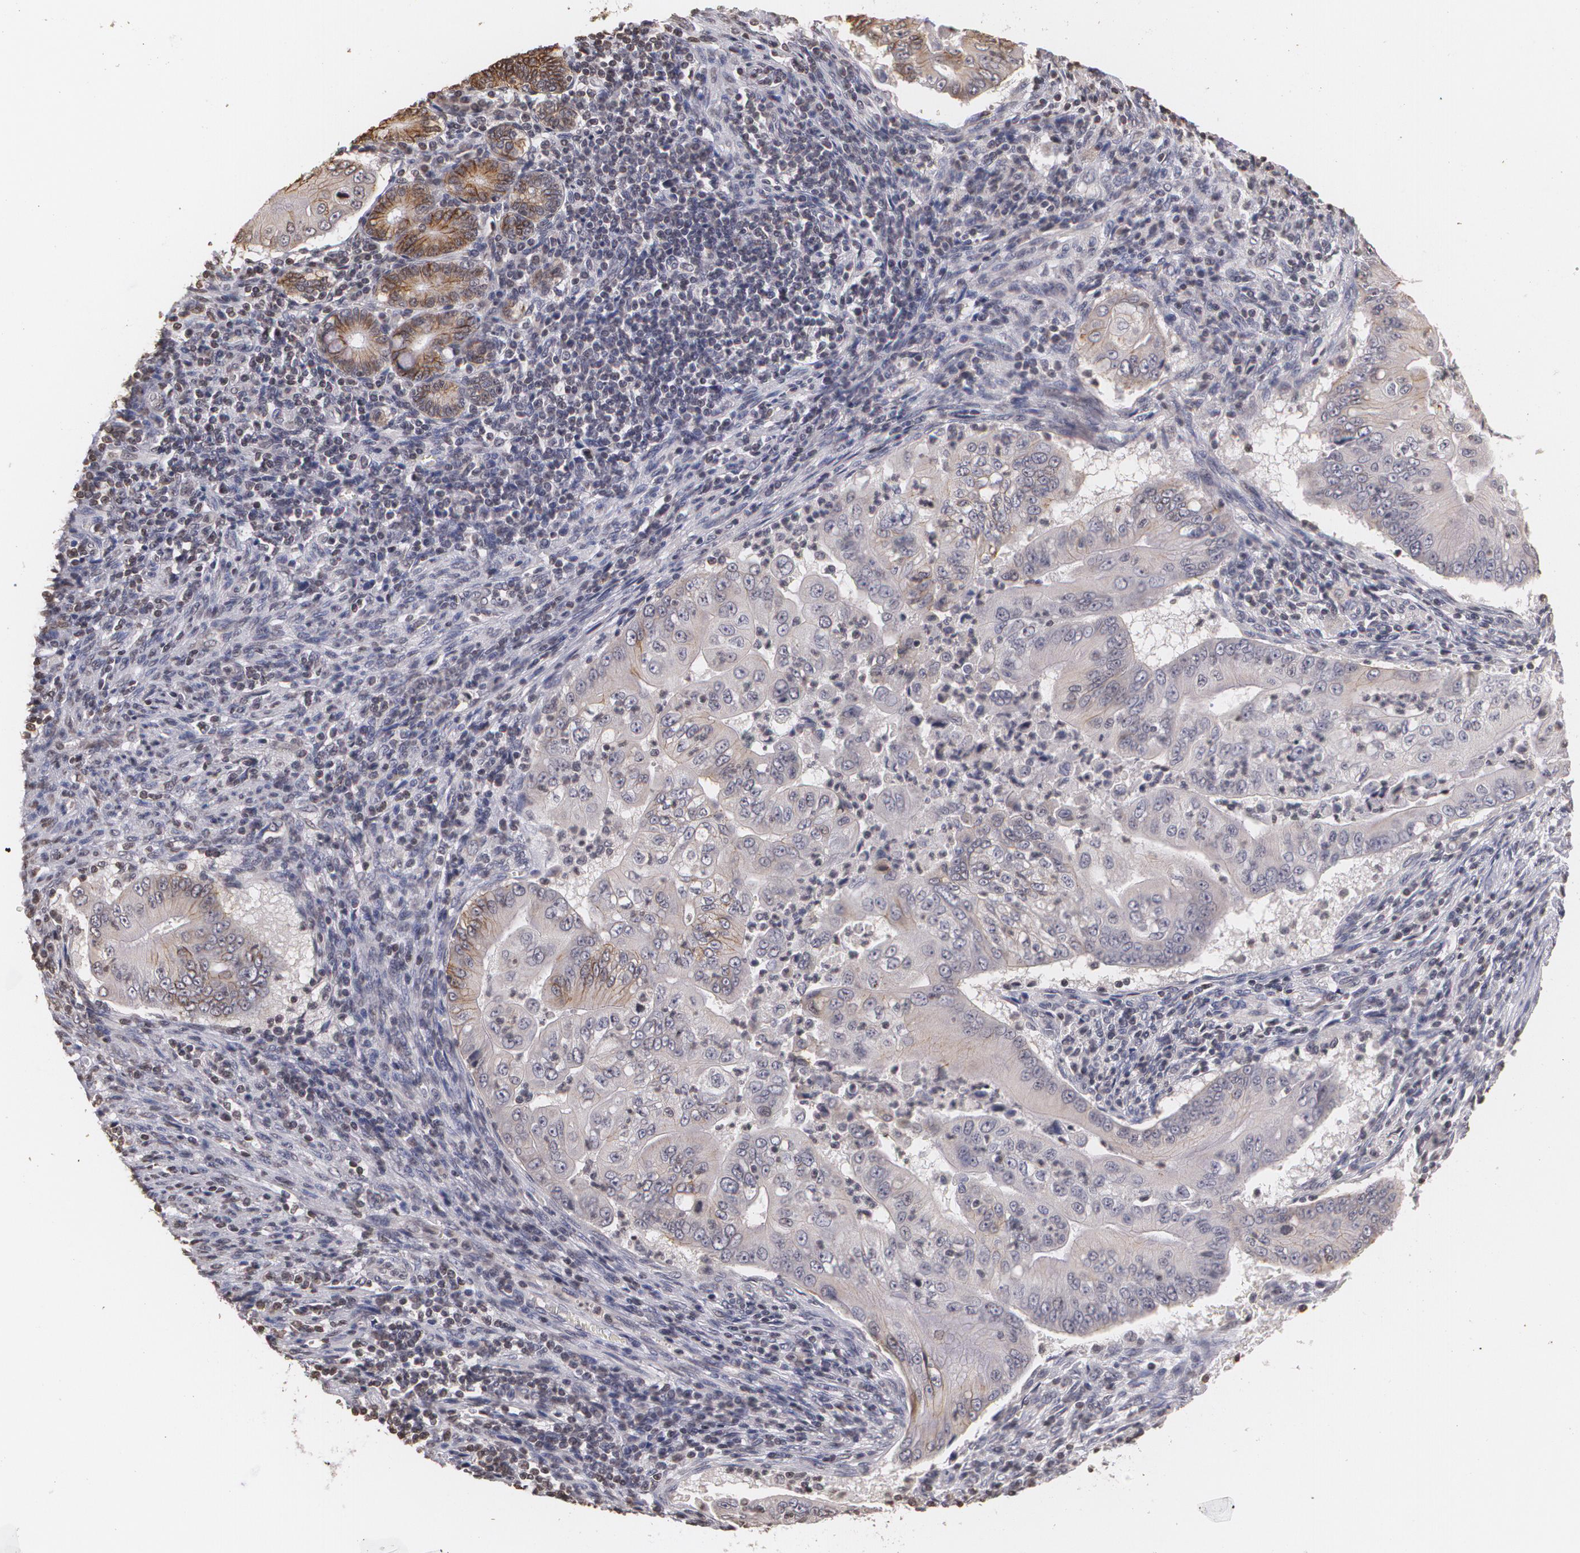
{"staining": {"intensity": "moderate", "quantity": "<25%", "location": "cytoplasmic/membranous"}, "tissue": "pancreatic cancer", "cell_type": "Tumor cells", "image_type": "cancer", "snomed": [{"axis": "morphology", "description": "Adenocarcinoma, NOS"}, {"axis": "topography", "description": "Pancreas"}], "caption": "Human pancreatic cancer (adenocarcinoma) stained for a protein (brown) exhibits moderate cytoplasmic/membranous positive staining in approximately <25% of tumor cells.", "gene": "THRB", "patient": {"sex": "male", "age": 62}}